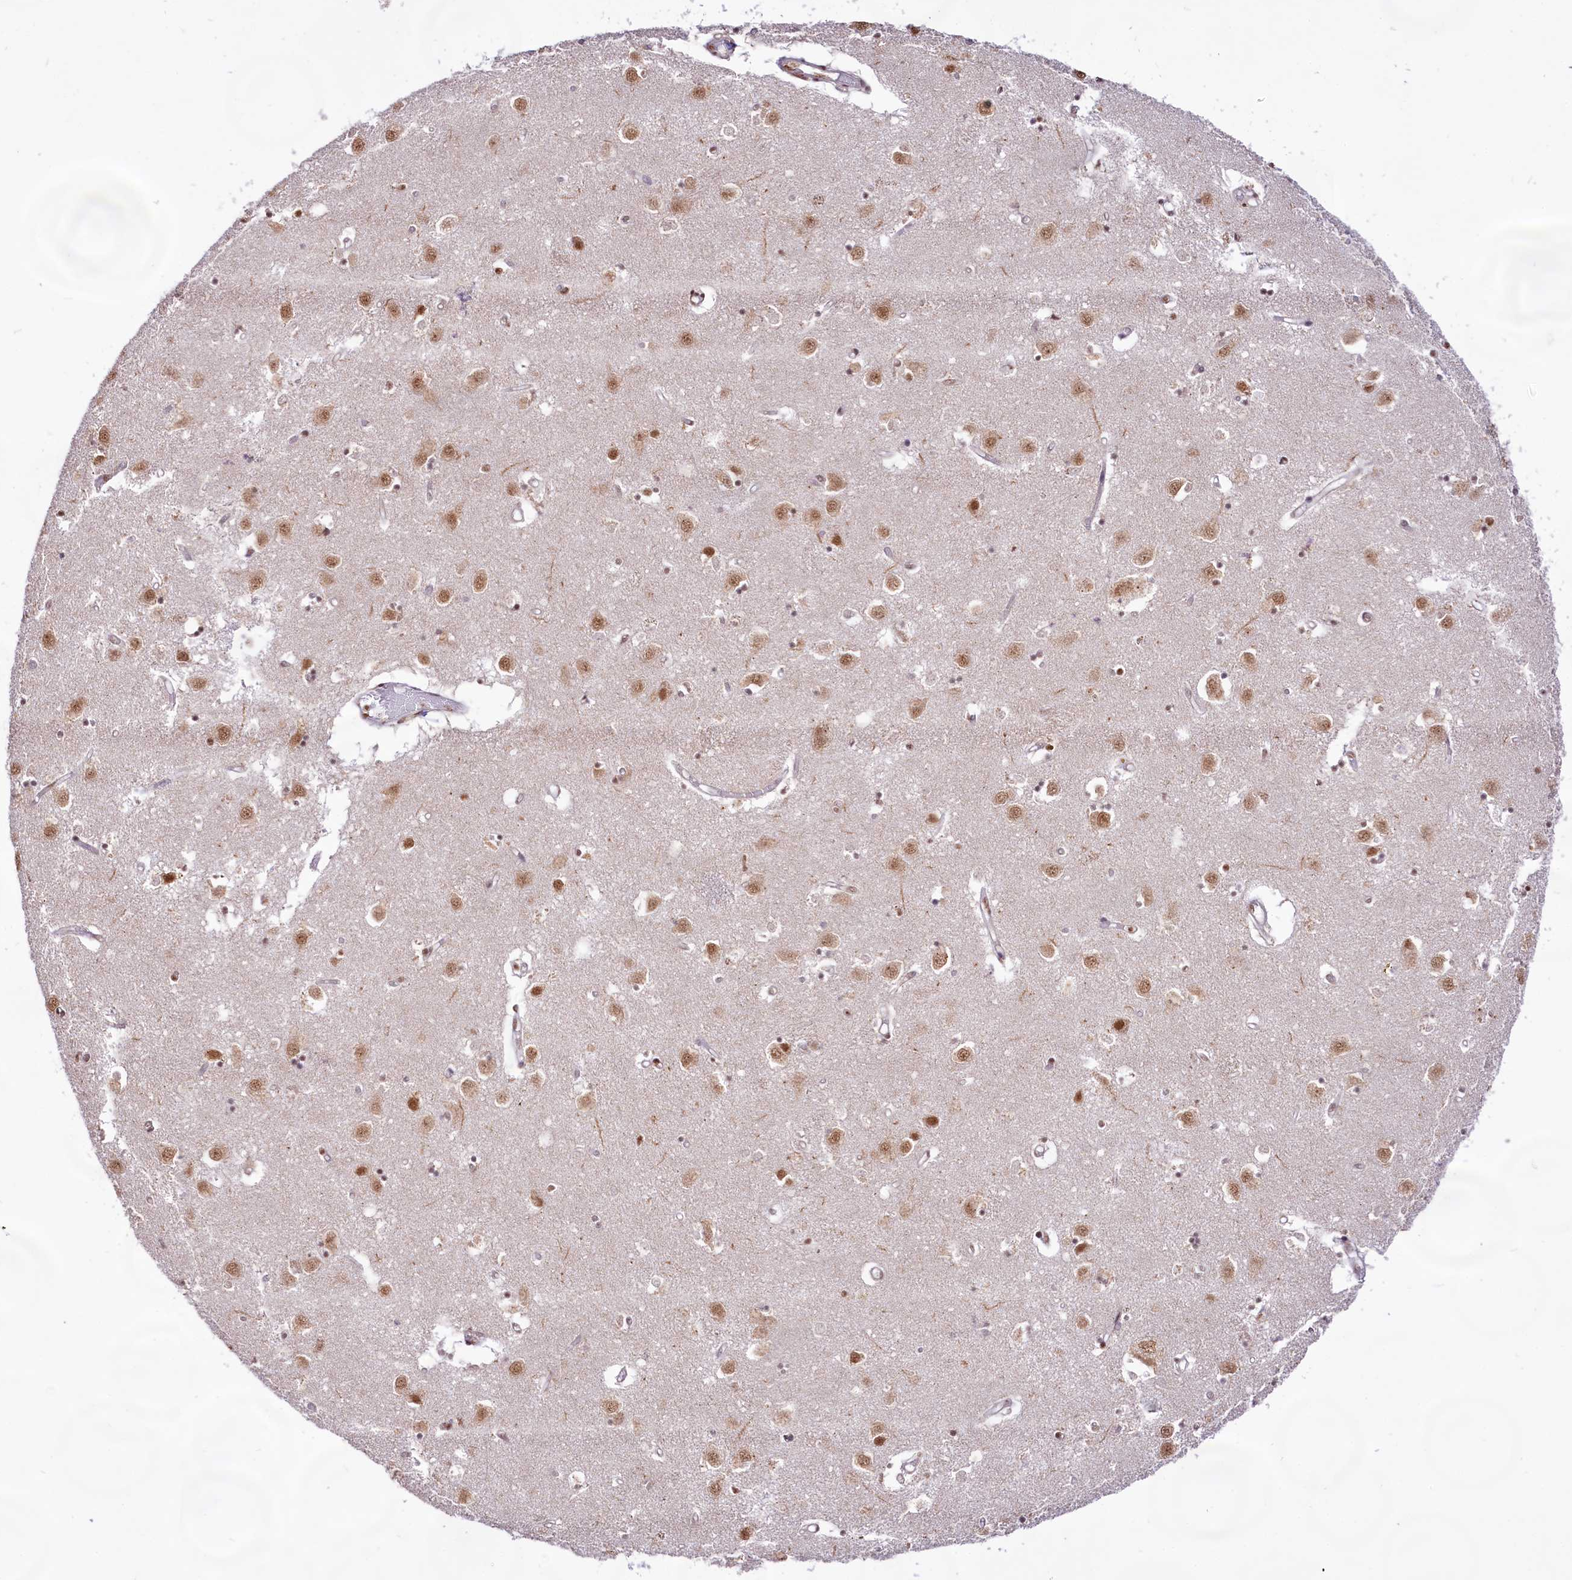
{"staining": {"intensity": "moderate", "quantity": ">75%", "location": "nuclear"}, "tissue": "caudate", "cell_type": "Glial cells", "image_type": "normal", "snomed": [{"axis": "morphology", "description": "Normal tissue, NOS"}, {"axis": "topography", "description": "Lateral ventricle wall"}], "caption": "Protein staining of normal caudate displays moderate nuclear staining in about >75% of glial cells. (Stains: DAB in brown, nuclei in blue, Microscopy: brightfield microscopy at high magnification).", "gene": "HIRA", "patient": {"sex": "male", "age": 70}}